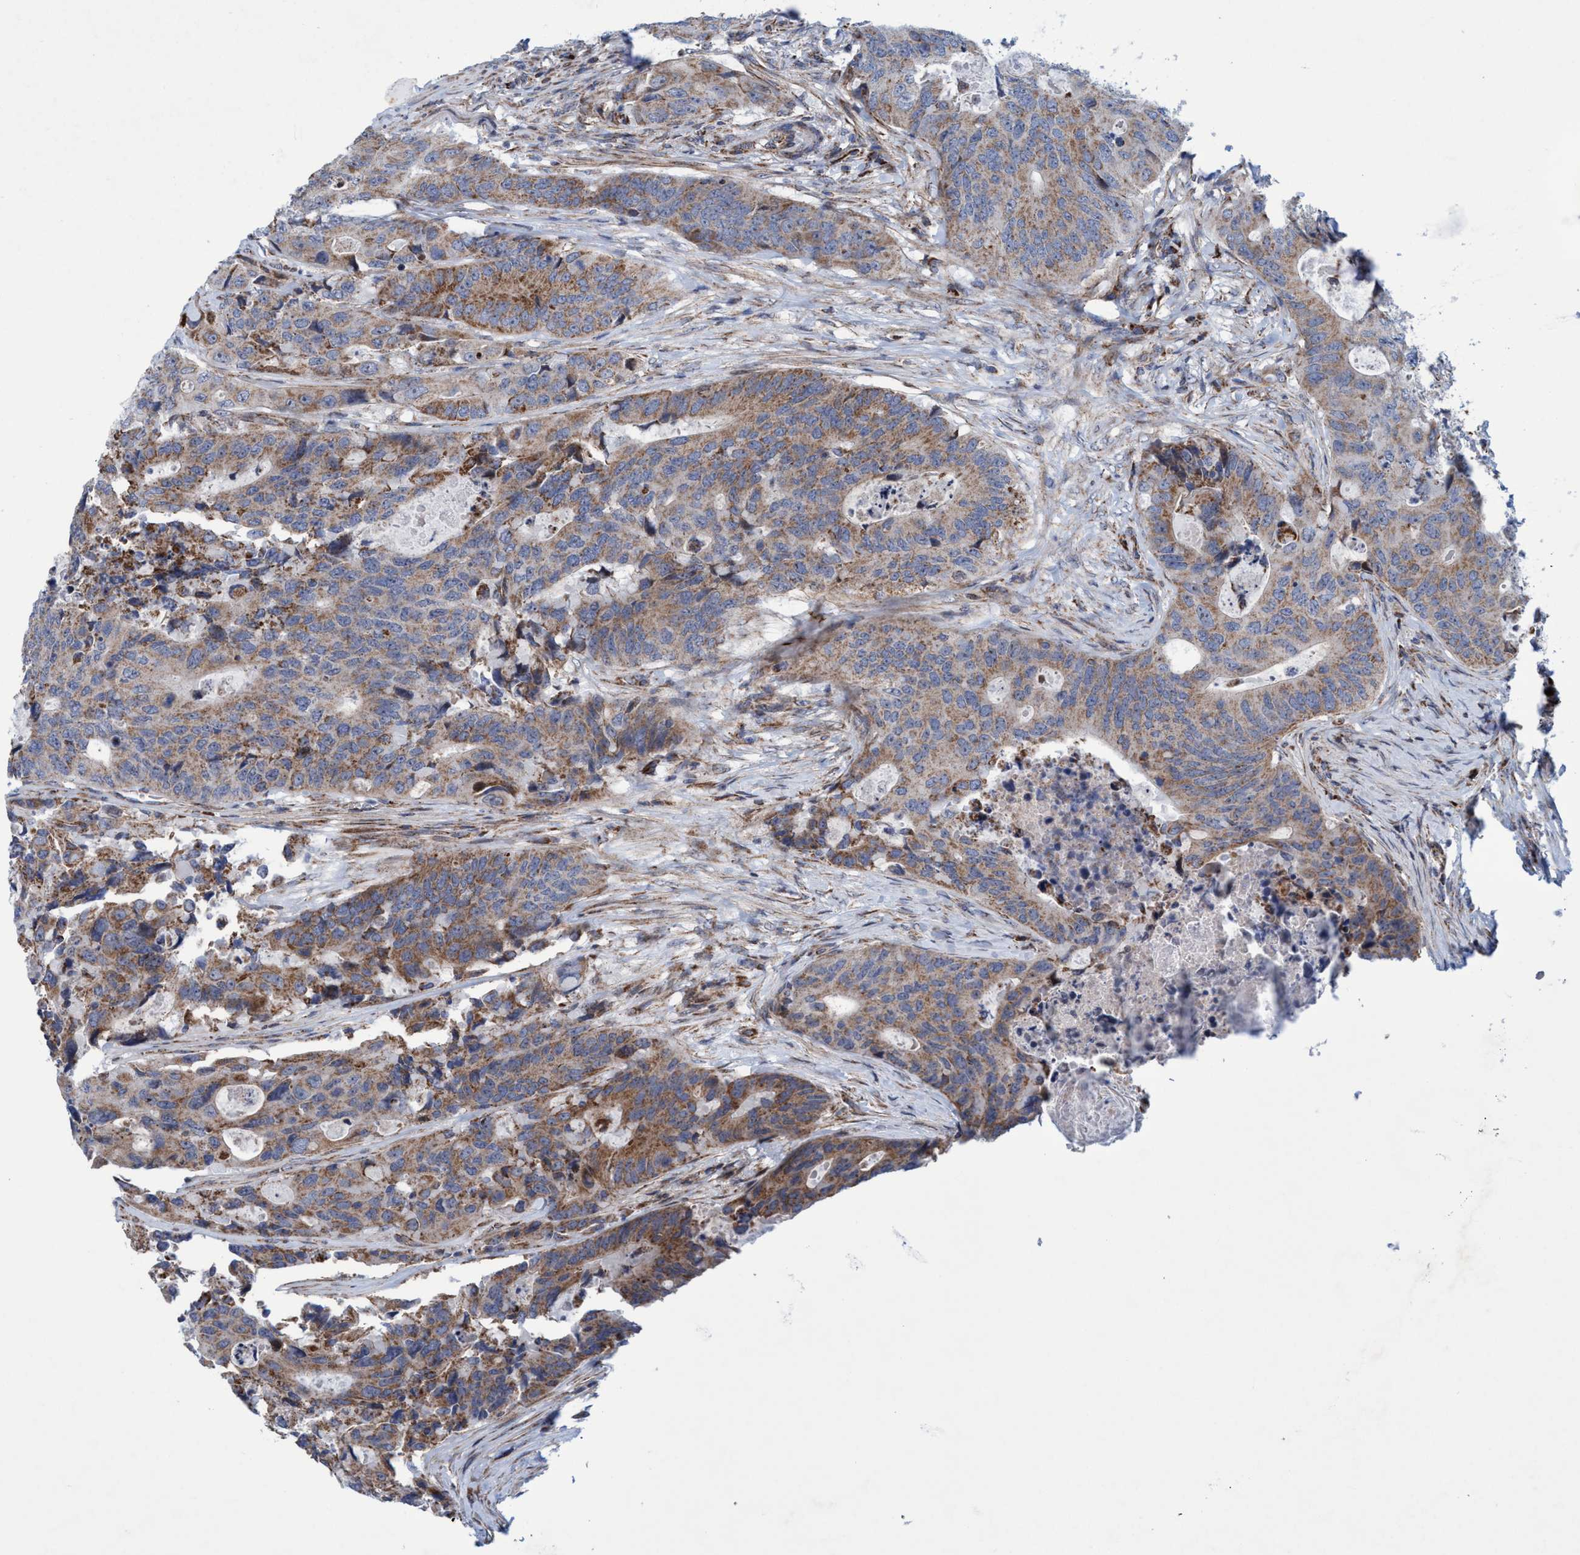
{"staining": {"intensity": "moderate", "quantity": ">75%", "location": "cytoplasmic/membranous"}, "tissue": "colorectal cancer", "cell_type": "Tumor cells", "image_type": "cancer", "snomed": [{"axis": "morphology", "description": "Adenocarcinoma, NOS"}, {"axis": "topography", "description": "Colon"}], "caption": "Colorectal cancer (adenocarcinoma) tissue reveals moderate cytoplasmic/membranous expression in about >75% of tumor cells, visualized by immunohistochemistry. The protein is stained brown, and the nuclei are stained in blue (DAB (3,3'-diaminobenzidine) IHC with brightfield microscopy, high magnification).", "gene": "POLR1F", "patient": {"sex": "male", "age": 71}}